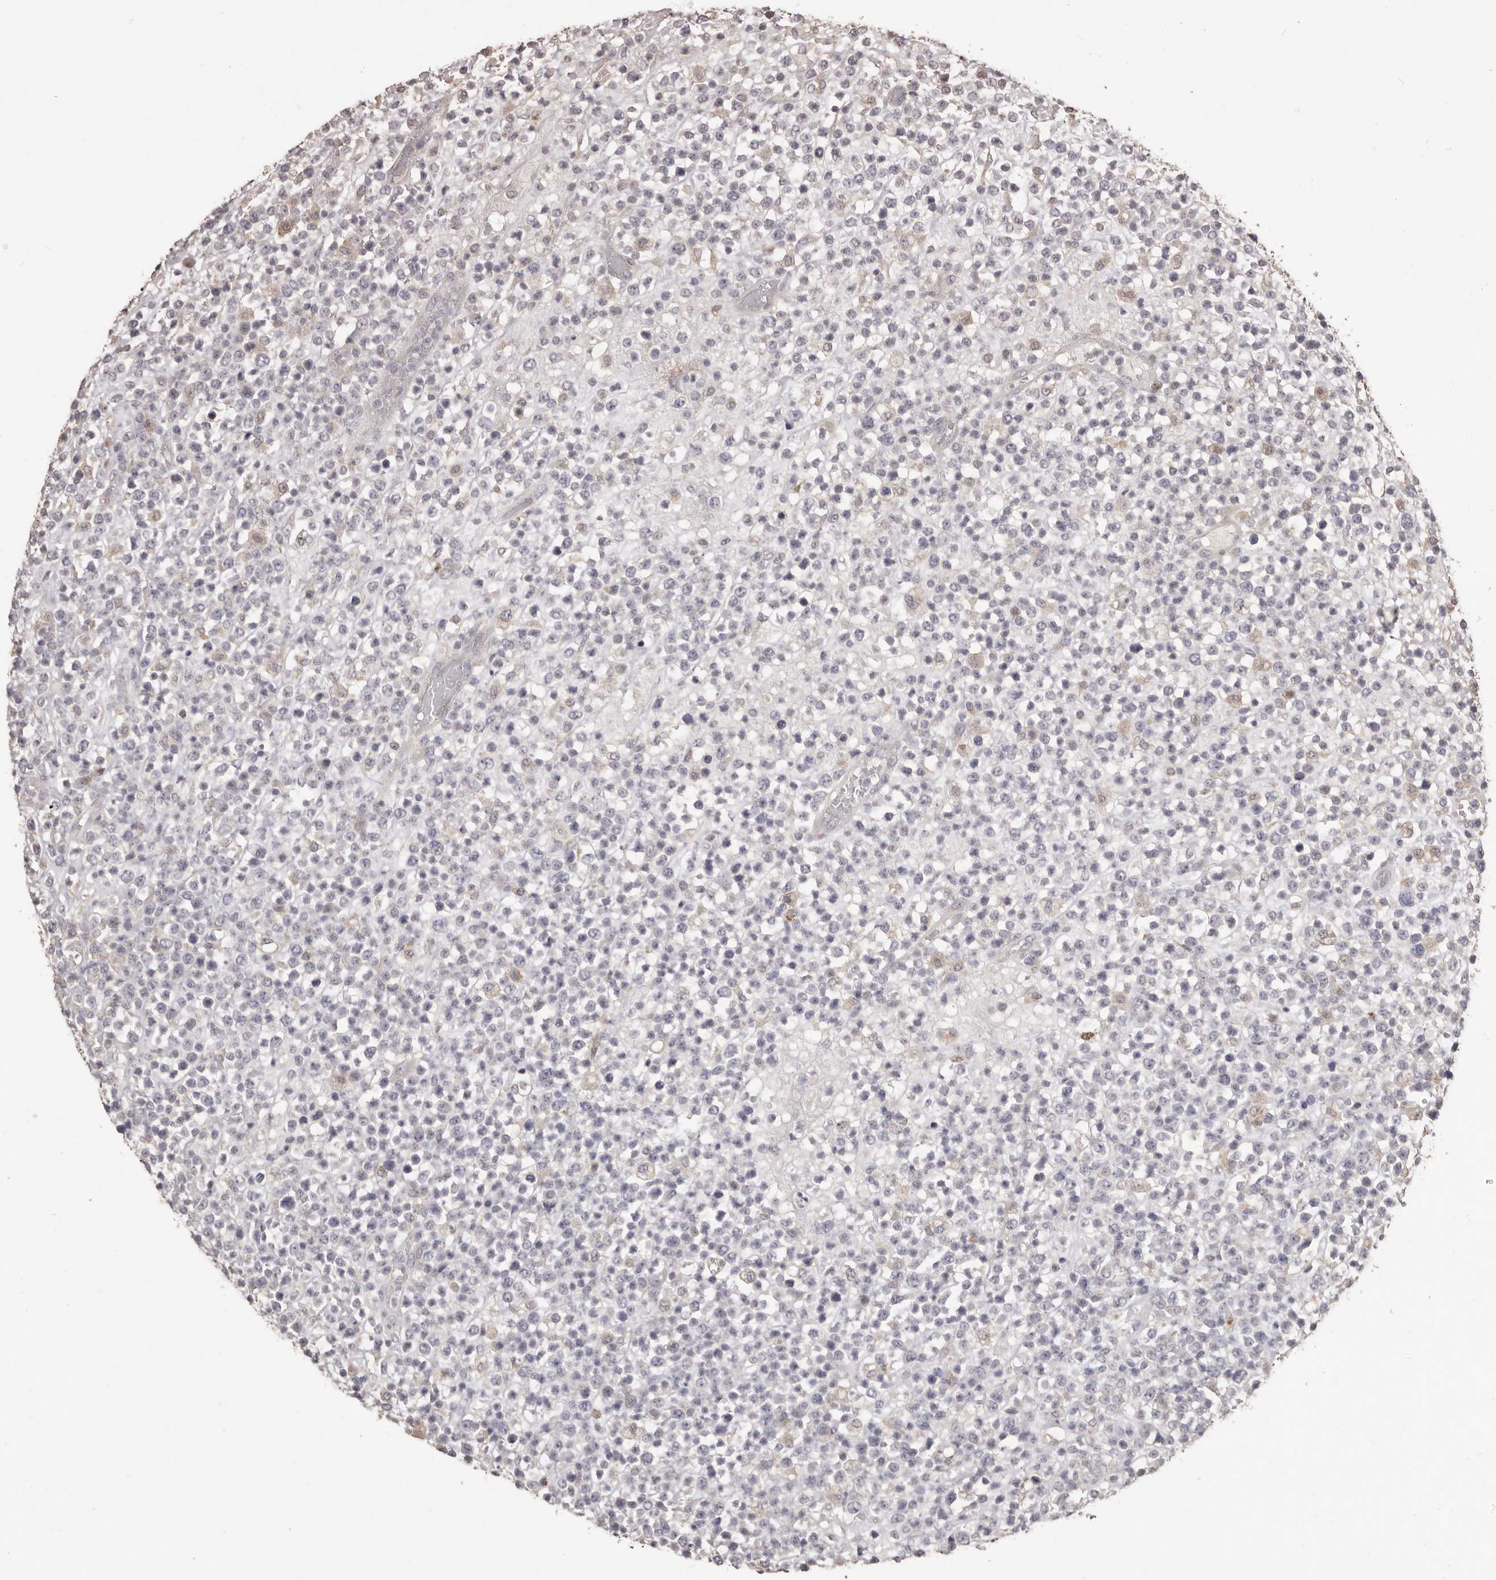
{"staining": {"intensity": "negative", "quantity": "none", "location": "none"}, "tissue": "lymphoma", "cell_type": "Tumor cells", "image_type": "cancer", "snomed": [{"axis": "morphology", "description": "Malignant lymphoma, non-Hodgkin's type, High grade"}, {"axis": "topography", "description": "Colon"}], "caption": "High magnification brightfield microscopy of high-grade malignant lymphoma, non-Hodgkin's type stained with DAB (3,3'-diaminobenzidine) (brown) and counterstained with hematoxylin (blue): tumor cells show no significant positivity. The staining is performed using DAB brown chromogen with nuclei counter-stained in using hematoxylin.", "gene": "PRSS27", "patient": {"sex": "female", "age": 53}}